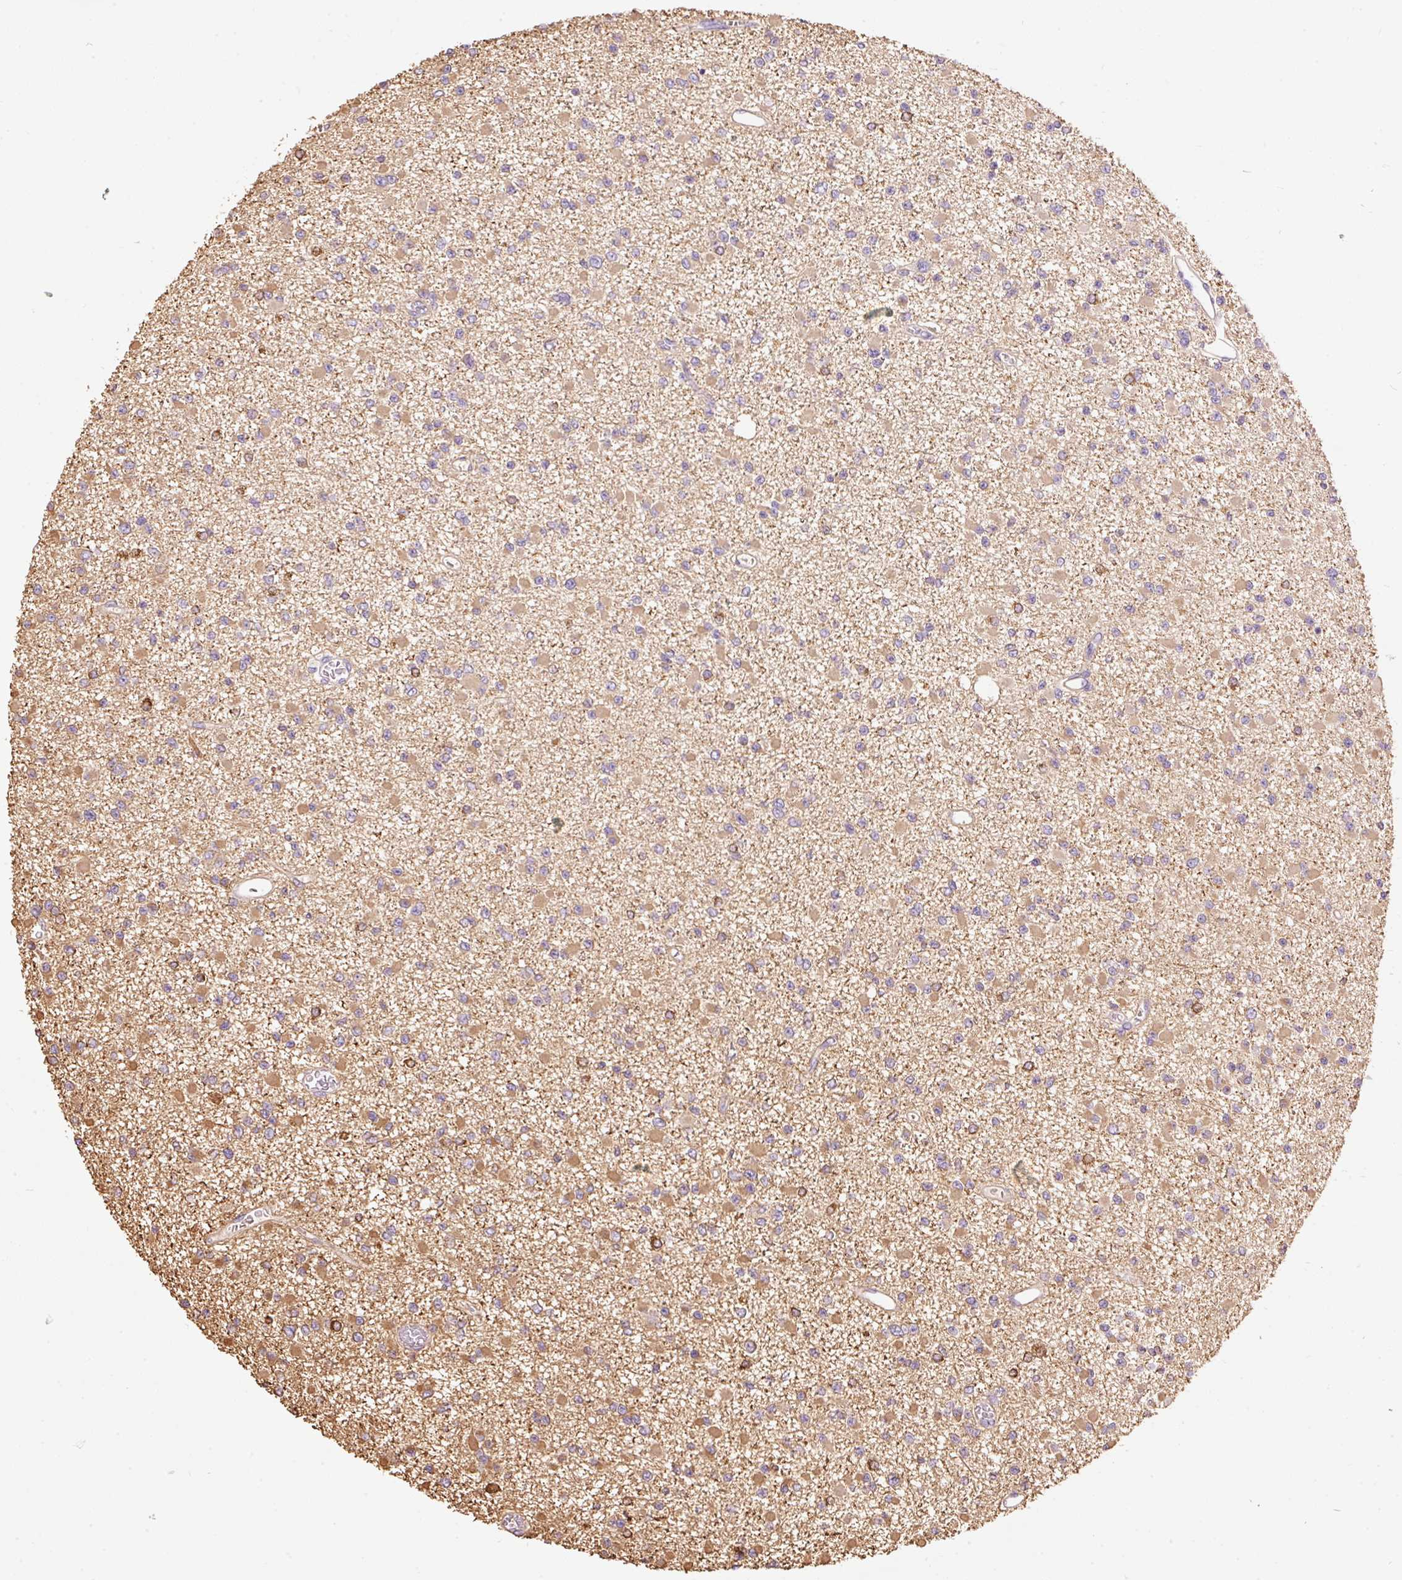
{"staining": {"intensity": "moderate", "quantity": "<25%", "location": "cytoplasmic/membranous"}, "tissue": "glioma", "cell_type": "Tumor cells", "image_type": "cancer", "snomed": [{"axis": "morphology", "description": "Glioma, malignant, Low grade"}, {"axis": "topography", "description": "Brain"}], "caption": "Moderate cytoplasmic/membranous staining for a protein is identified in about <25% of tumor cells of low-grade glioma (malignant) using immunohistochemistry.", "gene": "IL10RB", "patient": {"sex": "female", "age": 22}}